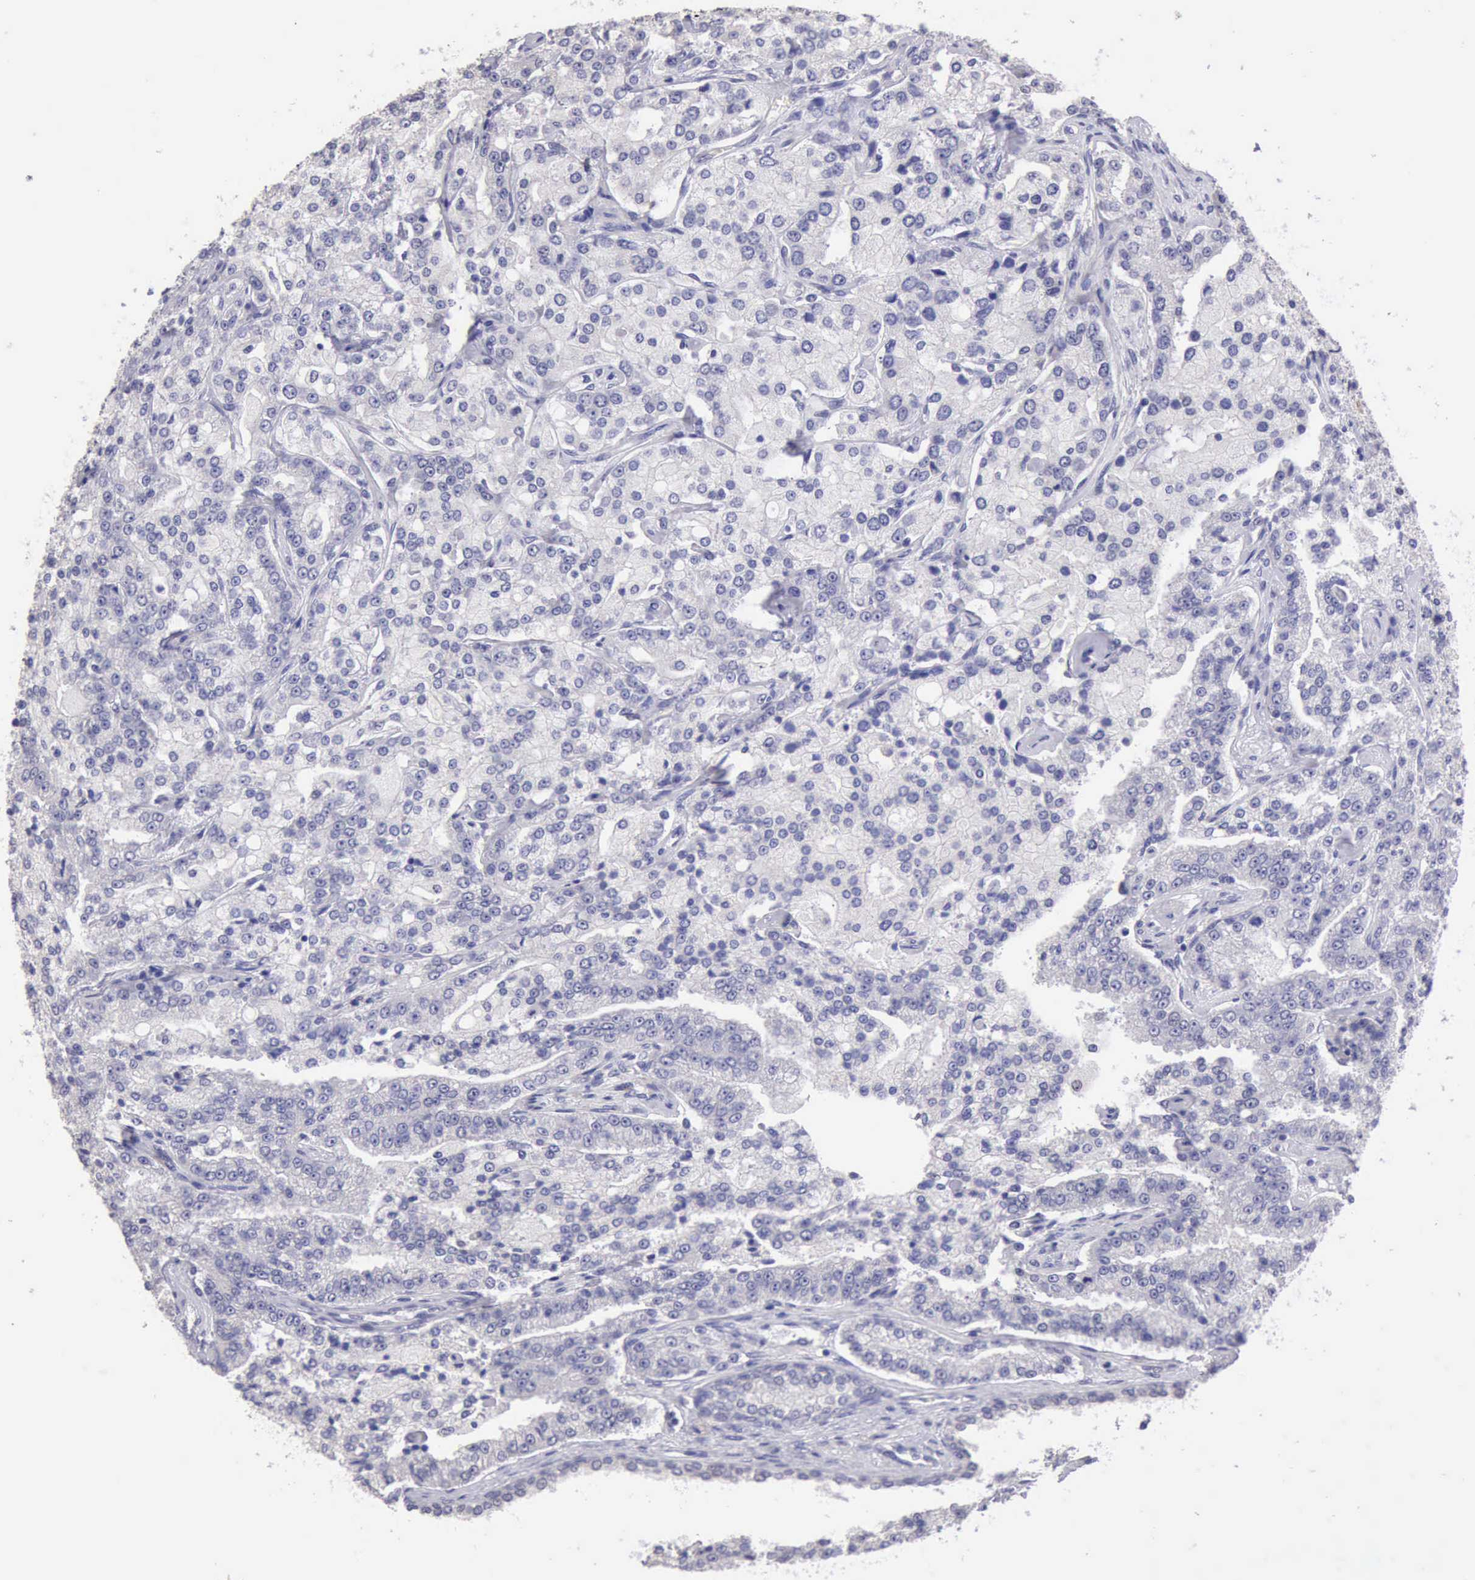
{"staining": {"intensity": "negative", "quantity": "none", "location": "none"}, "tissue": "prostate cancer", "cell_type": "Tumor cells", "image_type": "cancer", "snomed": [{"axis": "morphology", "description": "Adenocarcinoma, Medium grade"}, {"axis": "topography", "description": "Prostate"}], "caption": "DAB immunohistochemical staining of human prostate cancer (adenocarcinoma (medium-grade)) displays no significant staining in tumor cells.", "gene": "KCND1", "patient": {"sex": "male", "age": 72}}